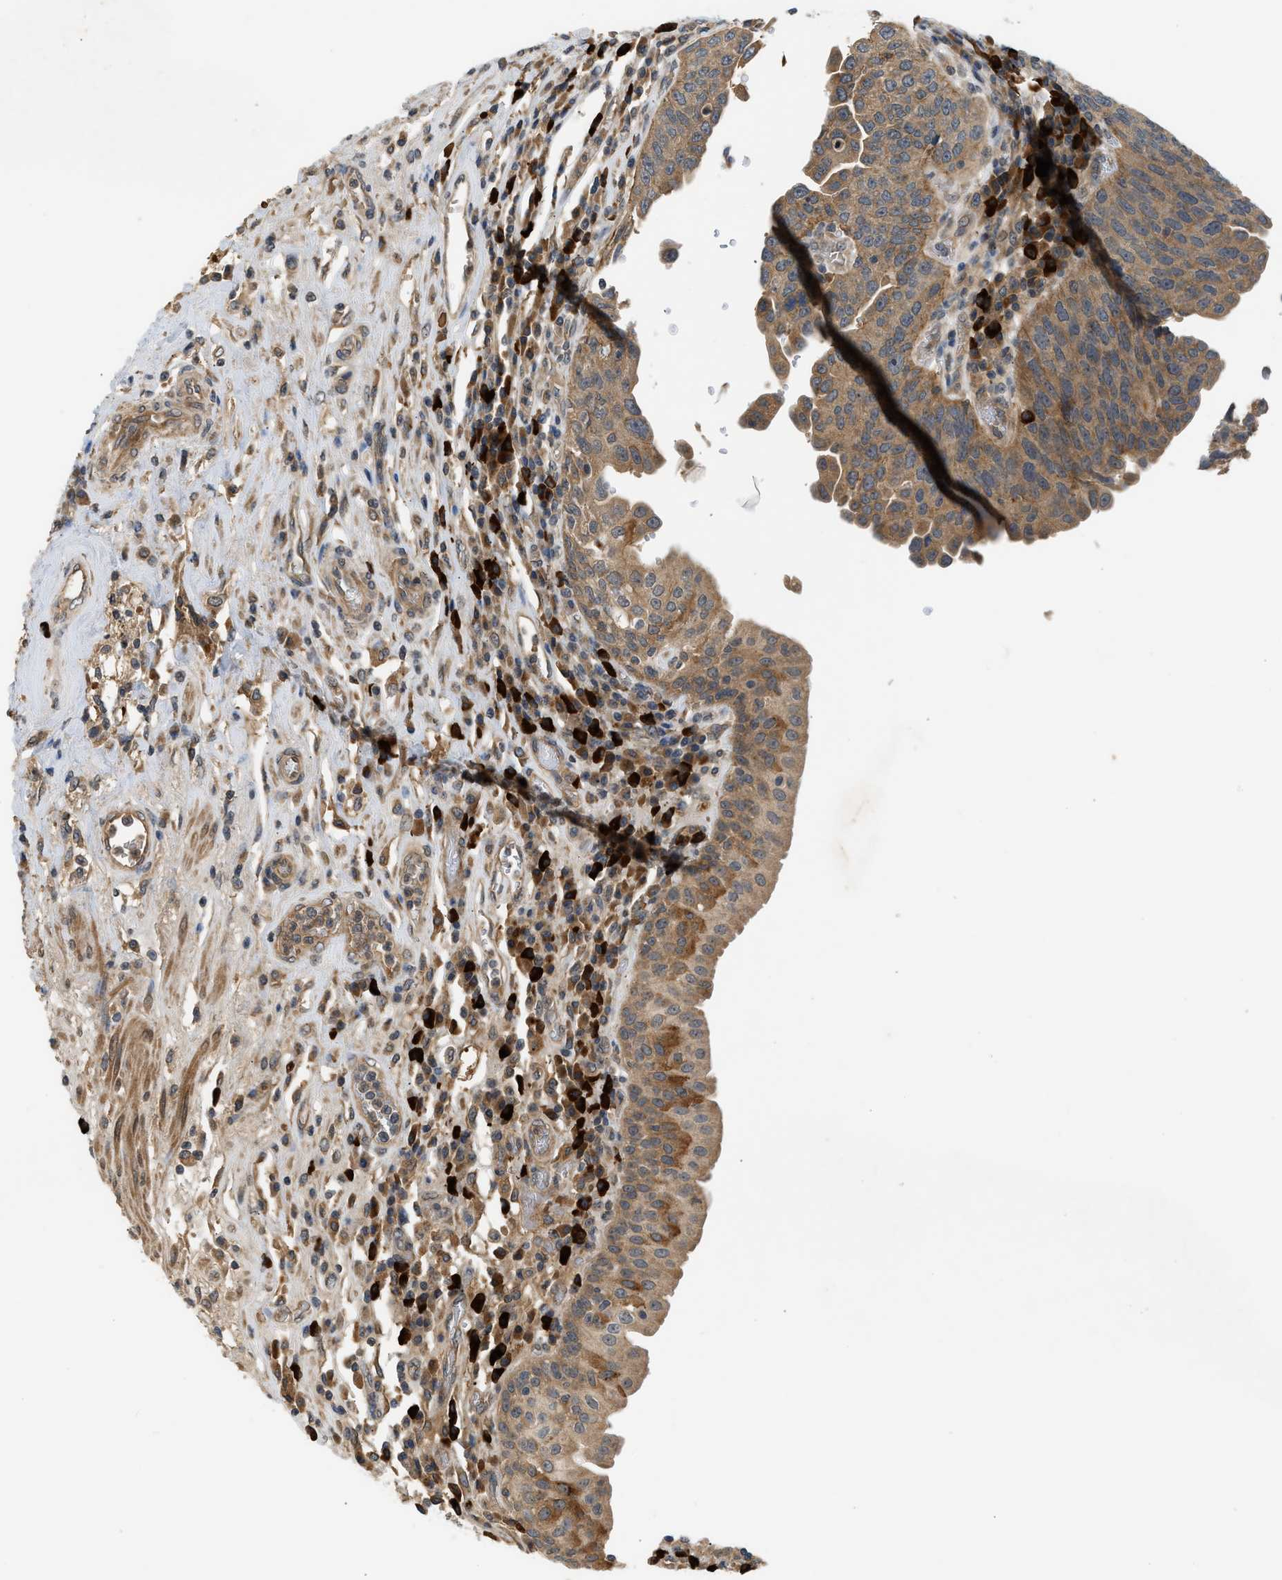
{"staining": {"intensity": "moderate", "quantity": ">75%", "location": "cytoplasmic/membranous"}, "tissue": "urothelial cancer", "cell_type": "Tumor cells", "image_type": "cancer", "snomed": [{"axis": "morphology", "description": "Urothelial carcinoma, High grade"}, {"axis": "topography", "description": "Urinary bladder"}], "caption": "Immunohistochemical staining of urothelial cancer reveals medium levels of moderate cytoplasmic/membranous protein expression in about >75% of tumor cells.", "gene": "ADCY8", "patient": {"sex": "female", "age": 80}}